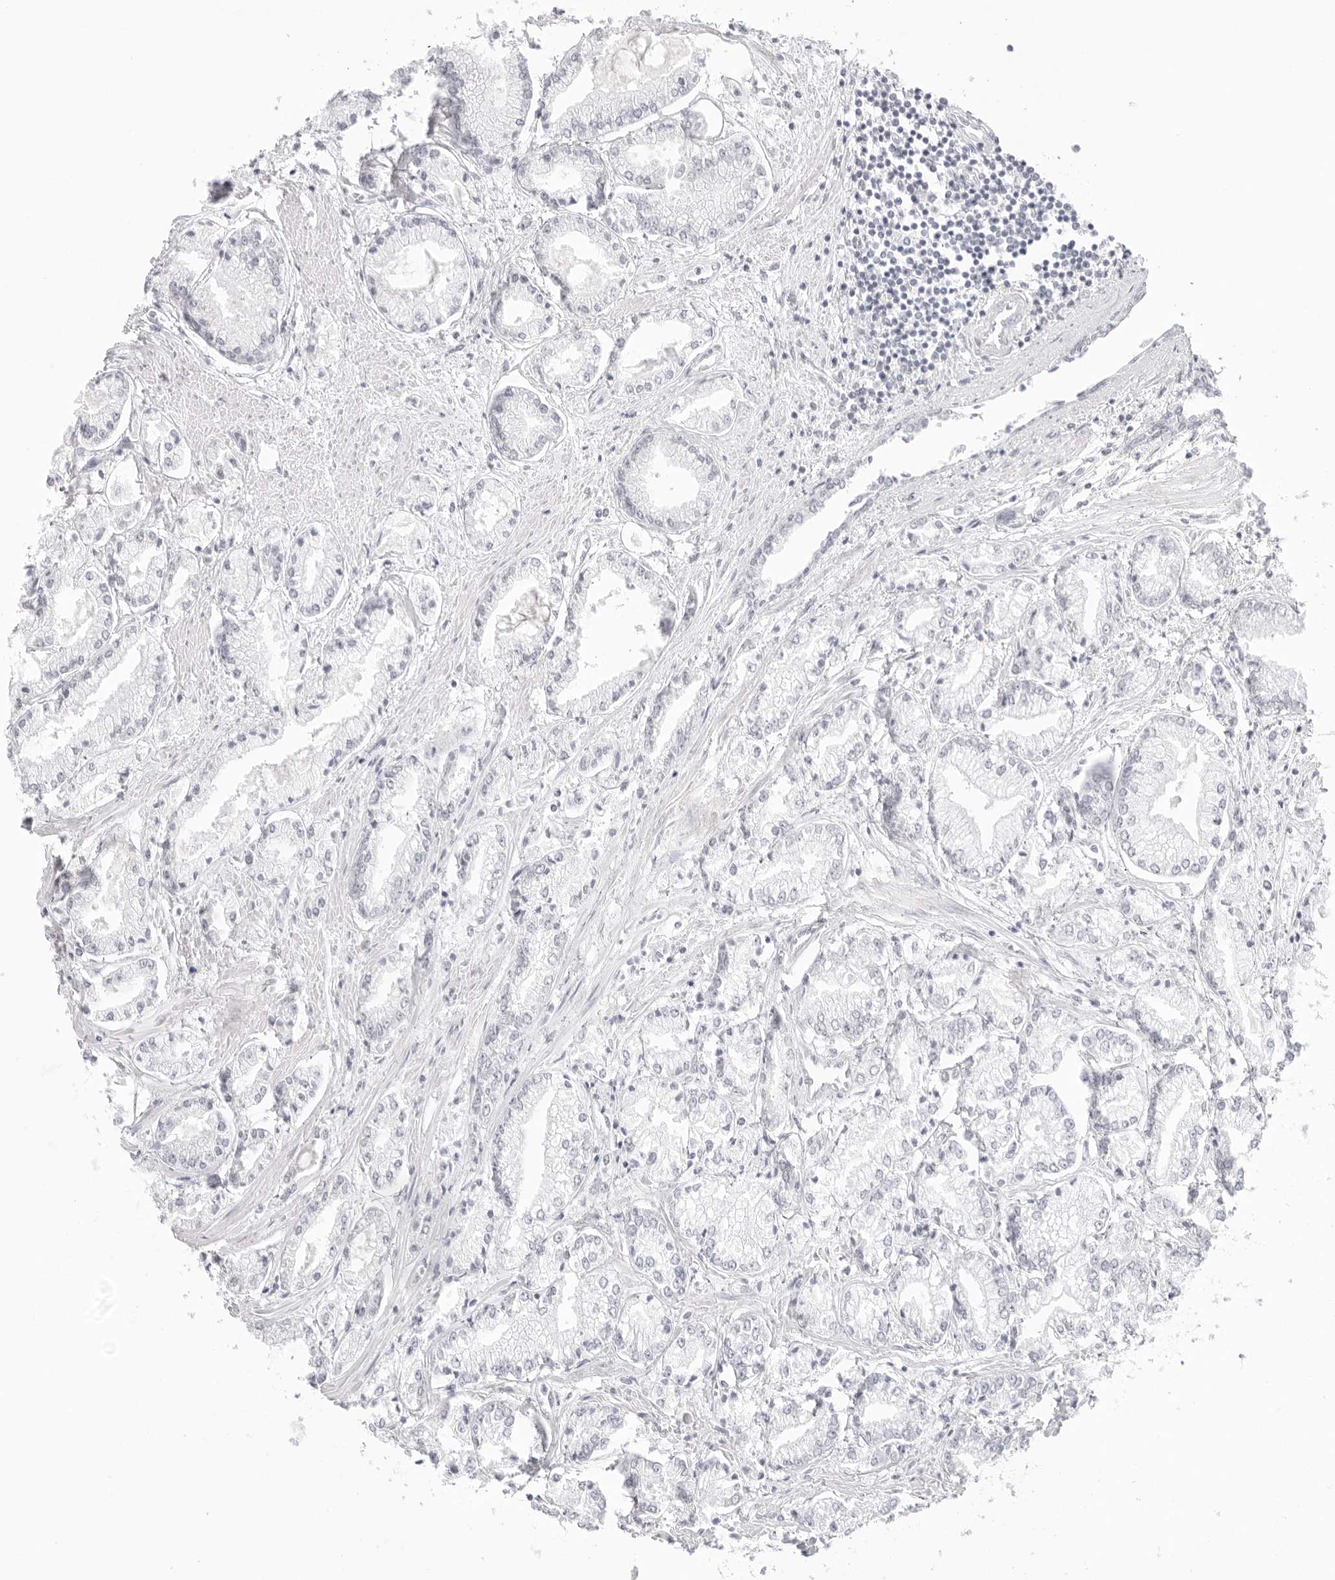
{"staining": {"intensity": "negative", "quantity": "none", "location": "none"}, "tissue": "prostate cancer", "cell_type": "Tumor cells", "image_type": "cancer", "snomed": [{"axis": "morphology", "description": "Adenocarcinoma, Low grade"}, {"axis": "topography", "description": "Prostate"}], "caption": "Human adenocarcinoma (low-grade) (prostate) stained for a protein using immunohistochemistry (IHC) exhibits no expression in tumor cells.", "gene": "MED18", "patient": {"sex": "male", "age": 52}}